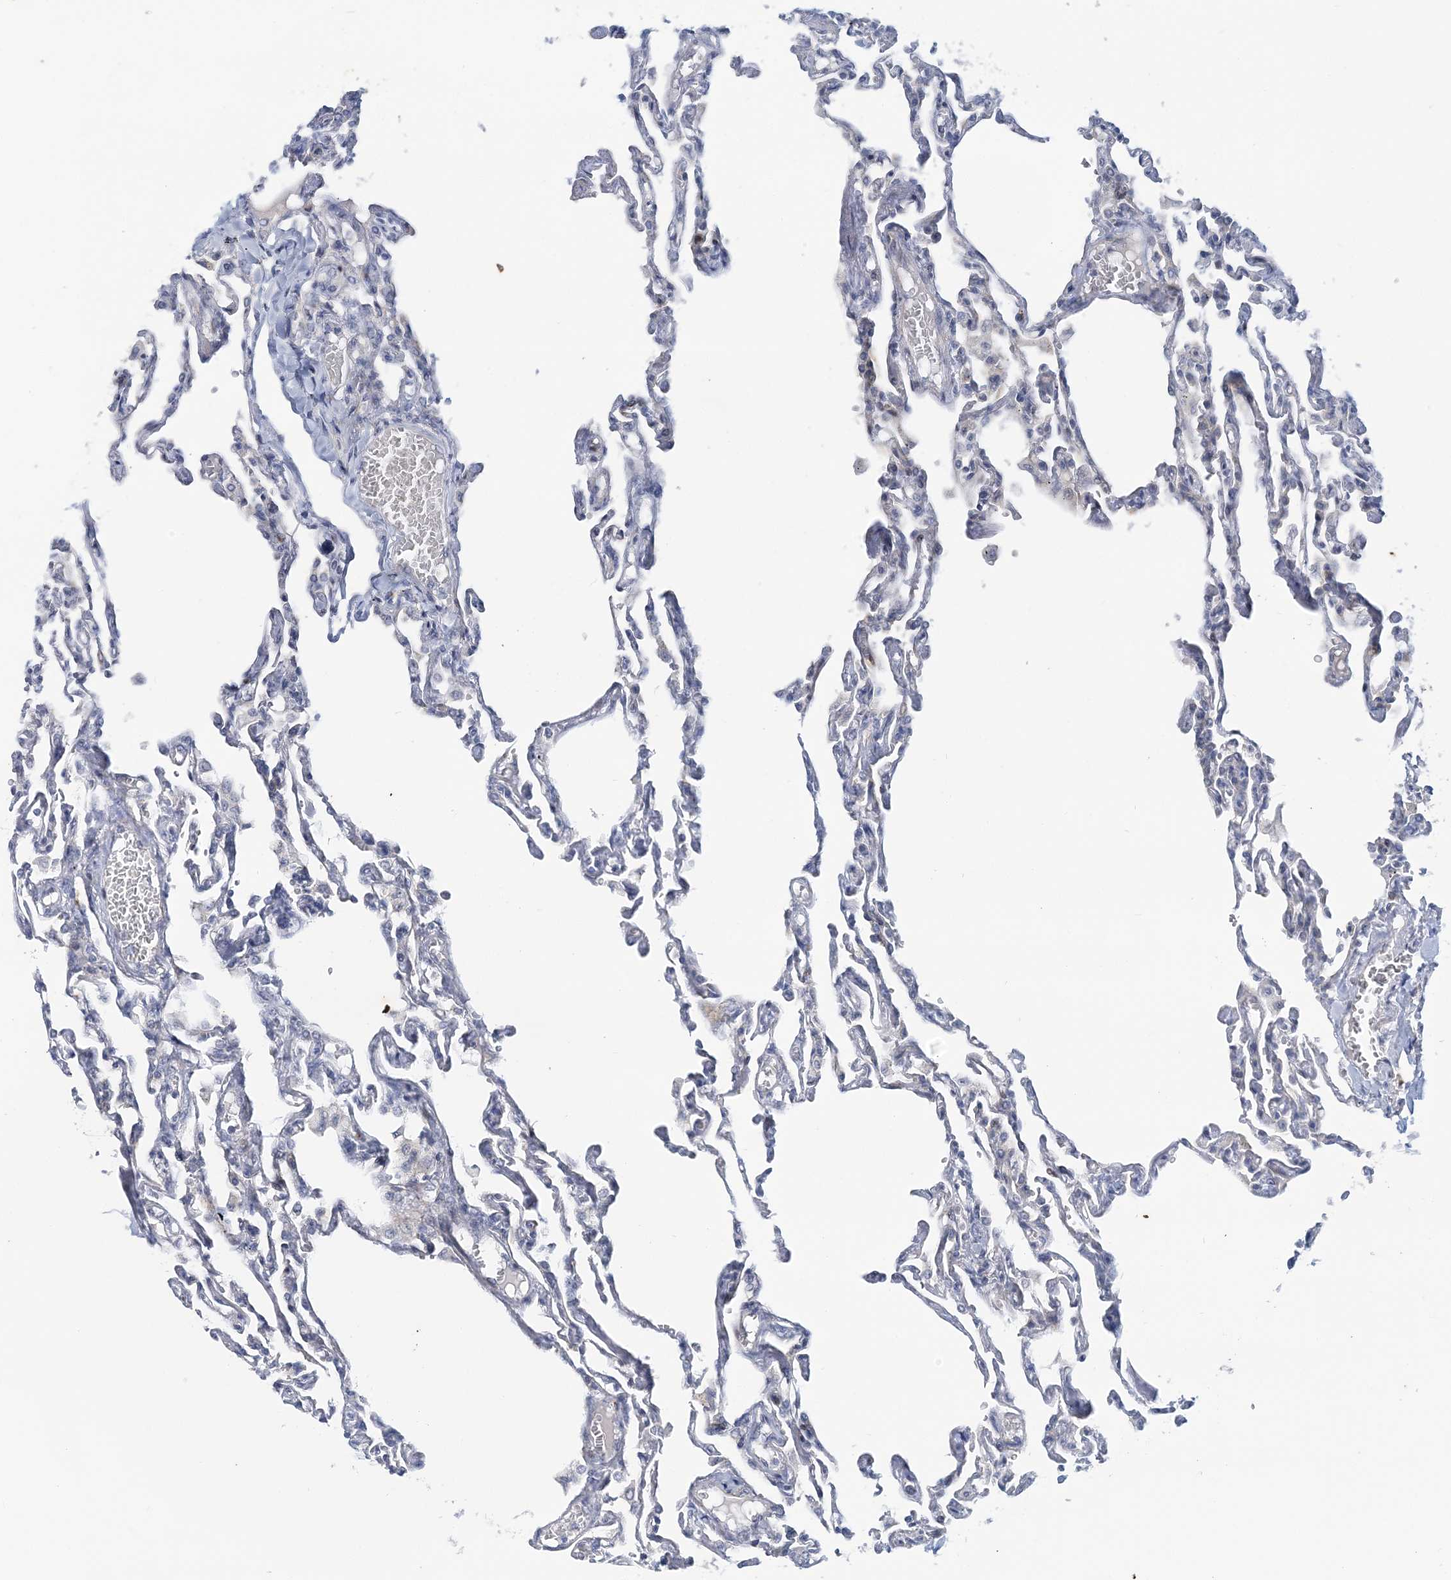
{"staining": {"intensity": "negative", "quantity": "none", "location": "none"}, "tissue": "lung", "cell_type": "Alveolar cells", "image_type": "normal", "snomed": [{"axis": "morphology", "description": "Normal tissue, NOS"}, {"axis": "topography", "description": "Lung"}], "caption": "Immunohistochemistry image of benign lung: lung stained with DAB (3,3'-diaminobenzidine) exhibits no significant protein staining in alveolar cells.", "gene": "SNED1", "patient": {"sex": "male", "age": 21}}